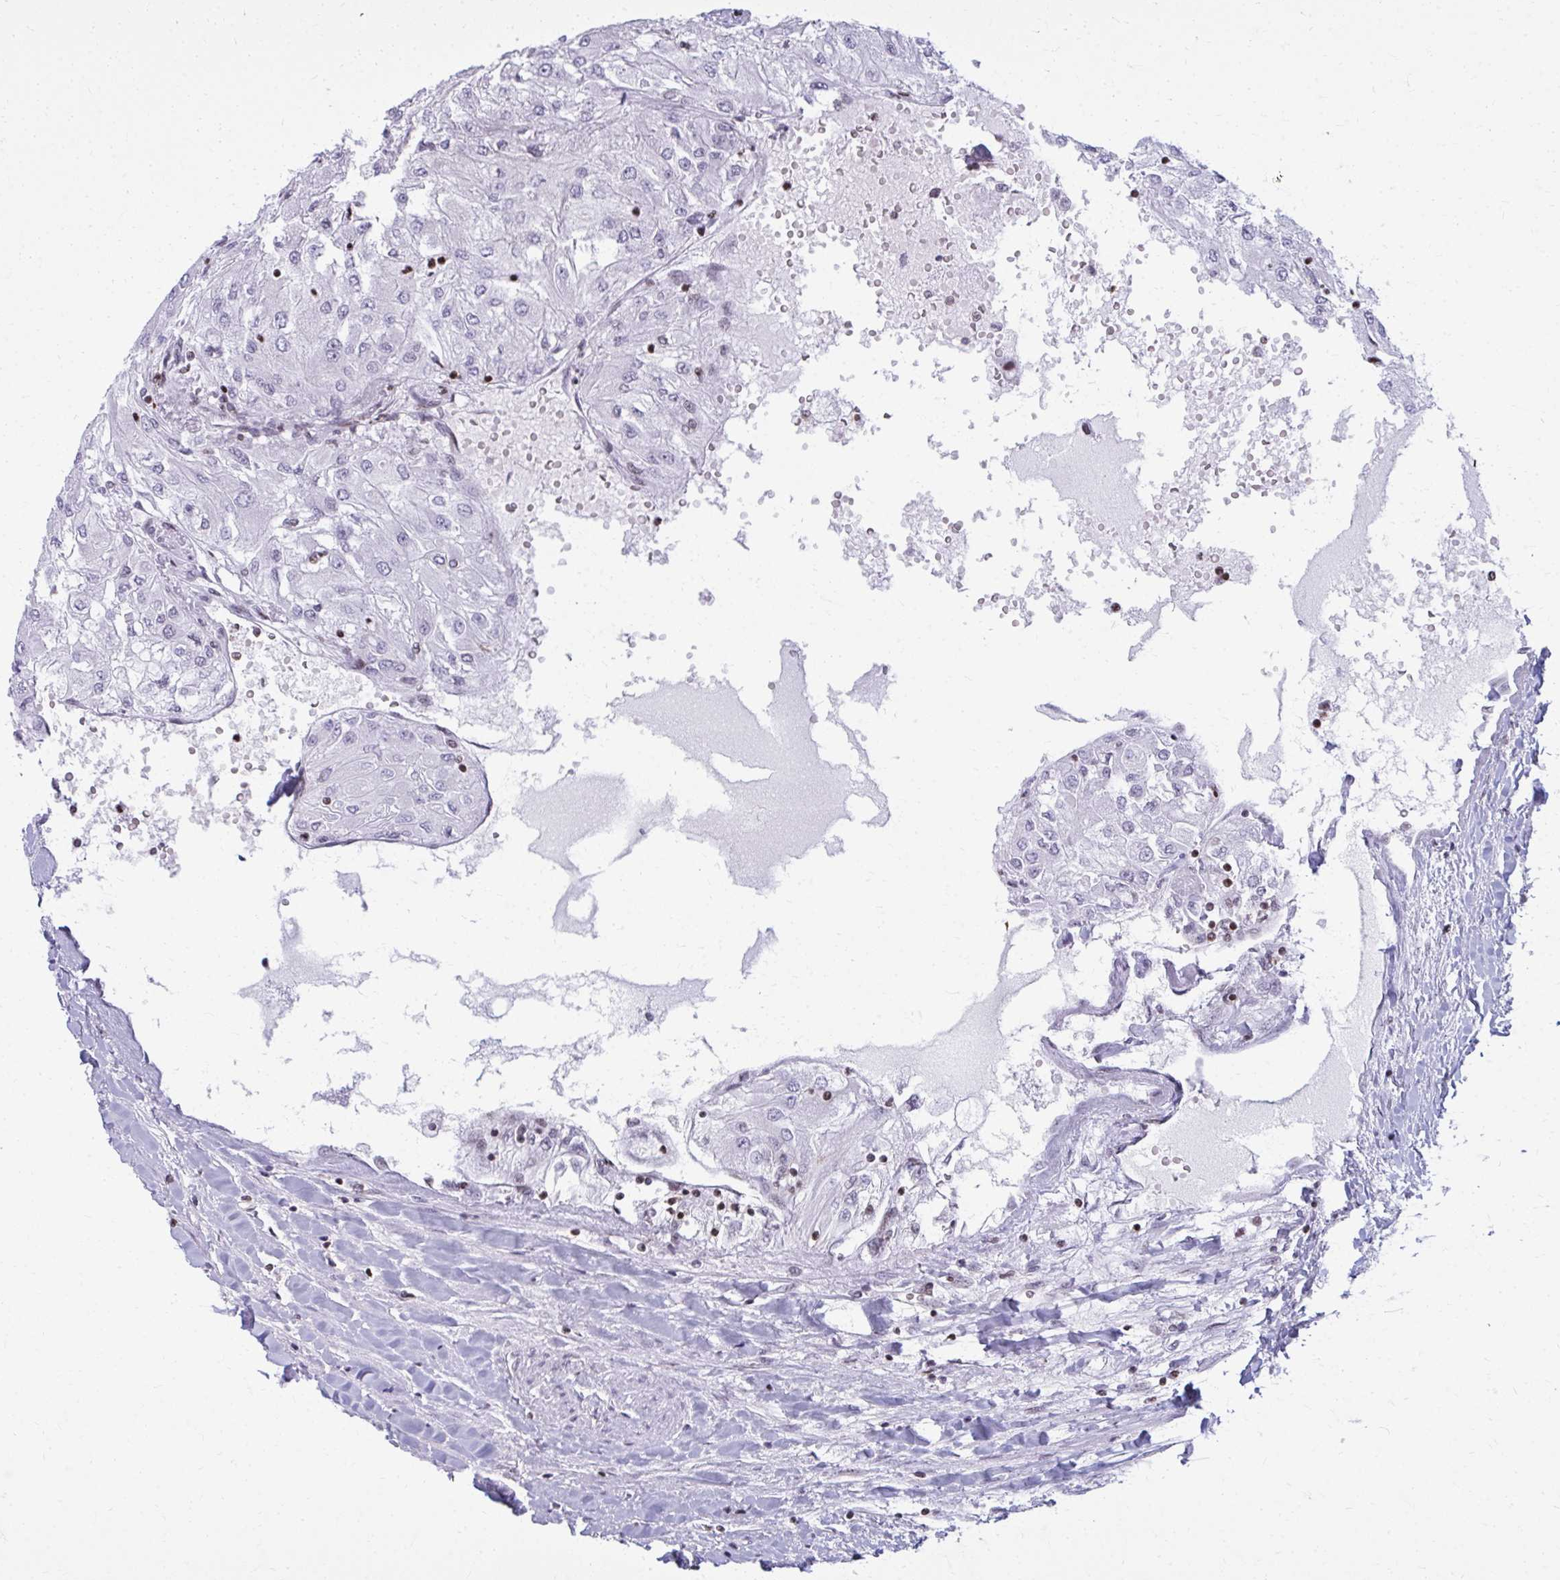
{"staining": {"intensity": "negative", "quantity": "none", "location": "none"}, "tissue": "renal cancer", "cell_type": "Tumor cells", "image_type": "cancer", "snomed": [{"axis": "morphology", "description": "Adenocarcinoma, NOS"}, {"axis": "topography", "description": "Kidney"}], "caption": "This is an IHC histopathology image of renal cancer. There is no positivity in tumor cells.", "gene": "AP5M1", "patient": {"sex": "male", "age": 80}}